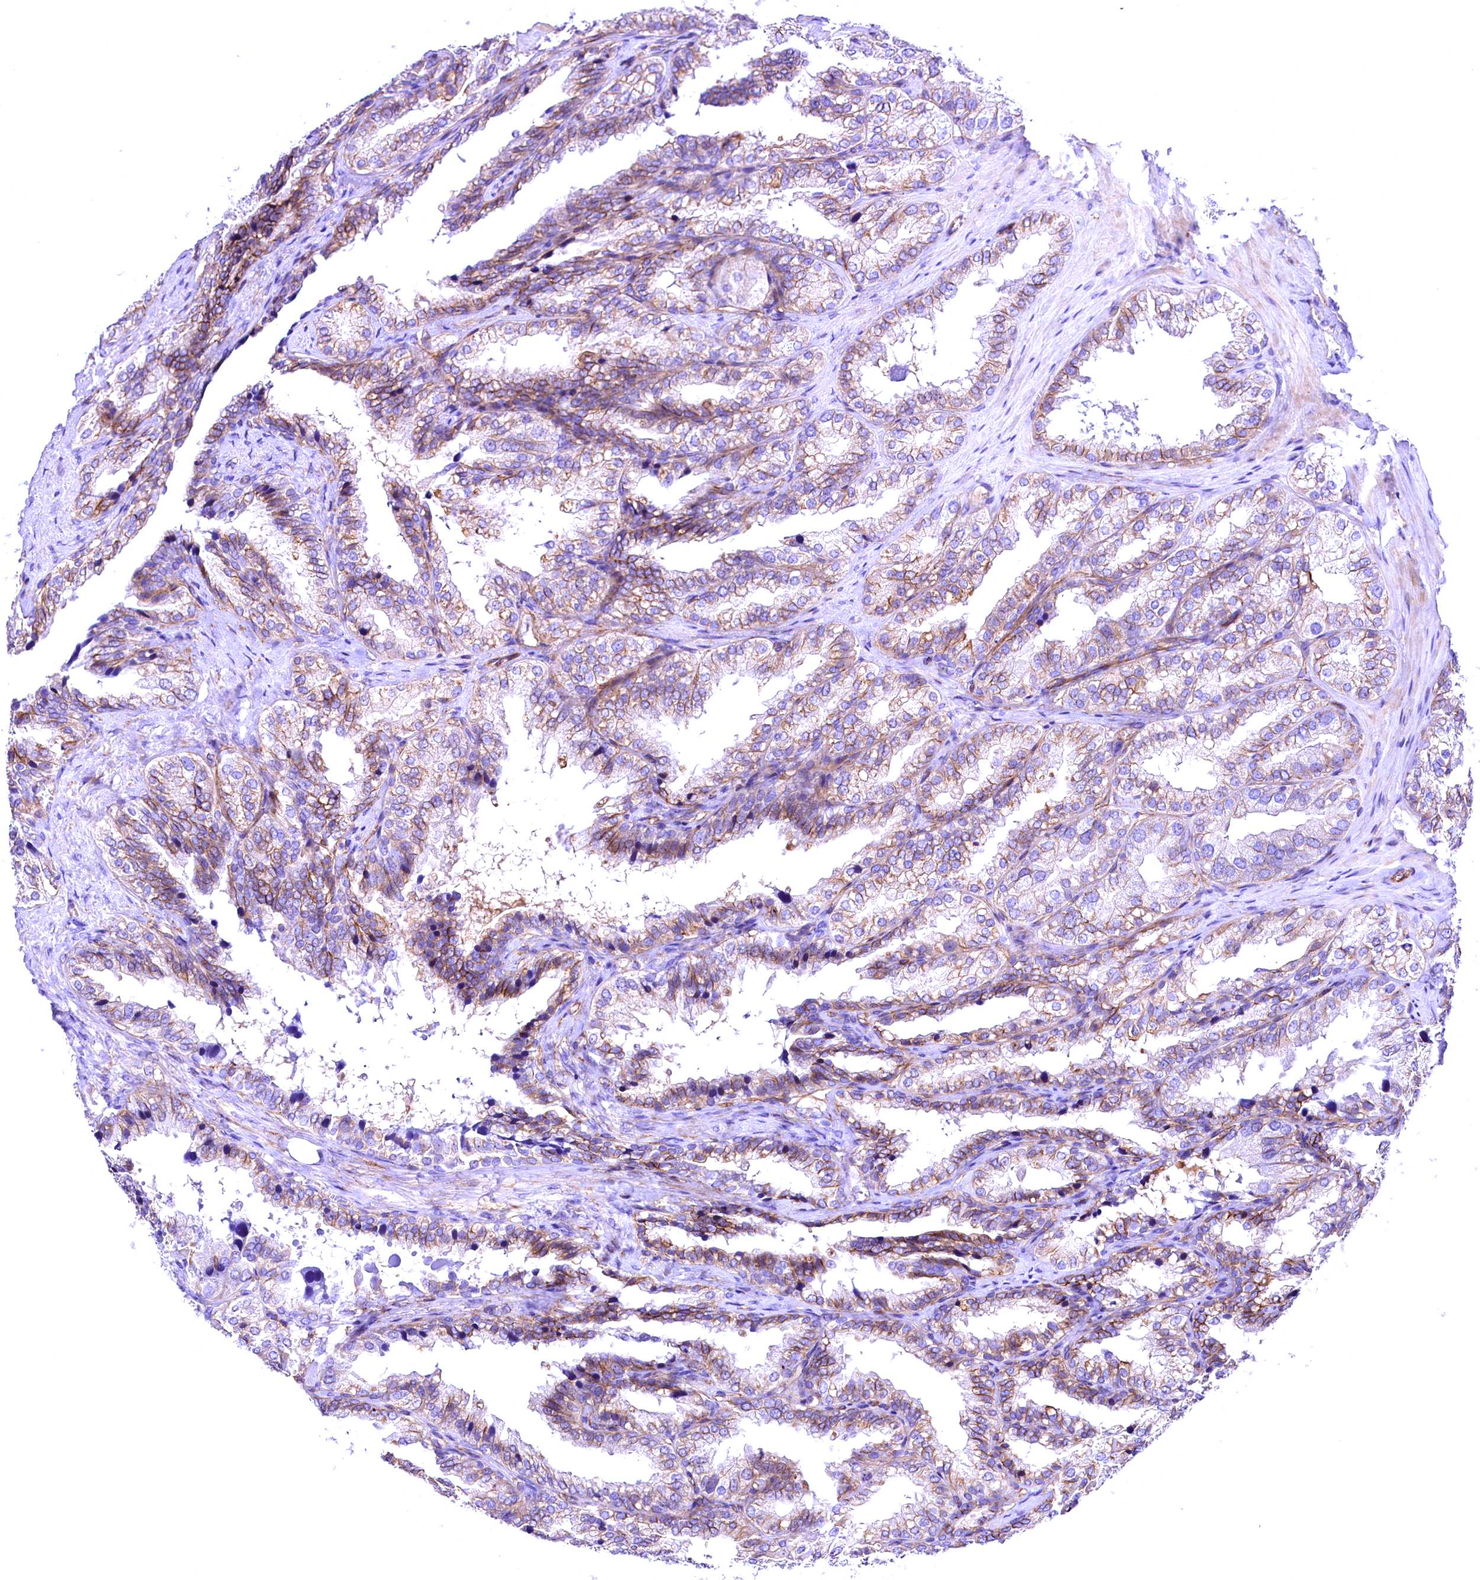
{"staining": {"intensity": "moderate", "quantity": ">75%", "location": "cytoplasmic/membranous"}, "tissue": "seminal vesicle", "cell_type": "Glandular cells", "image_type": "normal", "snomed": [{"axis": "morphology", "description": "Normal tissue, NOS"}, {"axis": "topography", "description": "Prostate"}, {"axis": "topography", "description": "Seminal veicle"}], "caption": "Immunohistochemical staining of benign seminal vesicle exhibits moderate cytoplasmic/membranous protein positivity in about >75% of glandular cells.", "gene": "SLF1", "patient": {"sex": "male", "age": 51}}